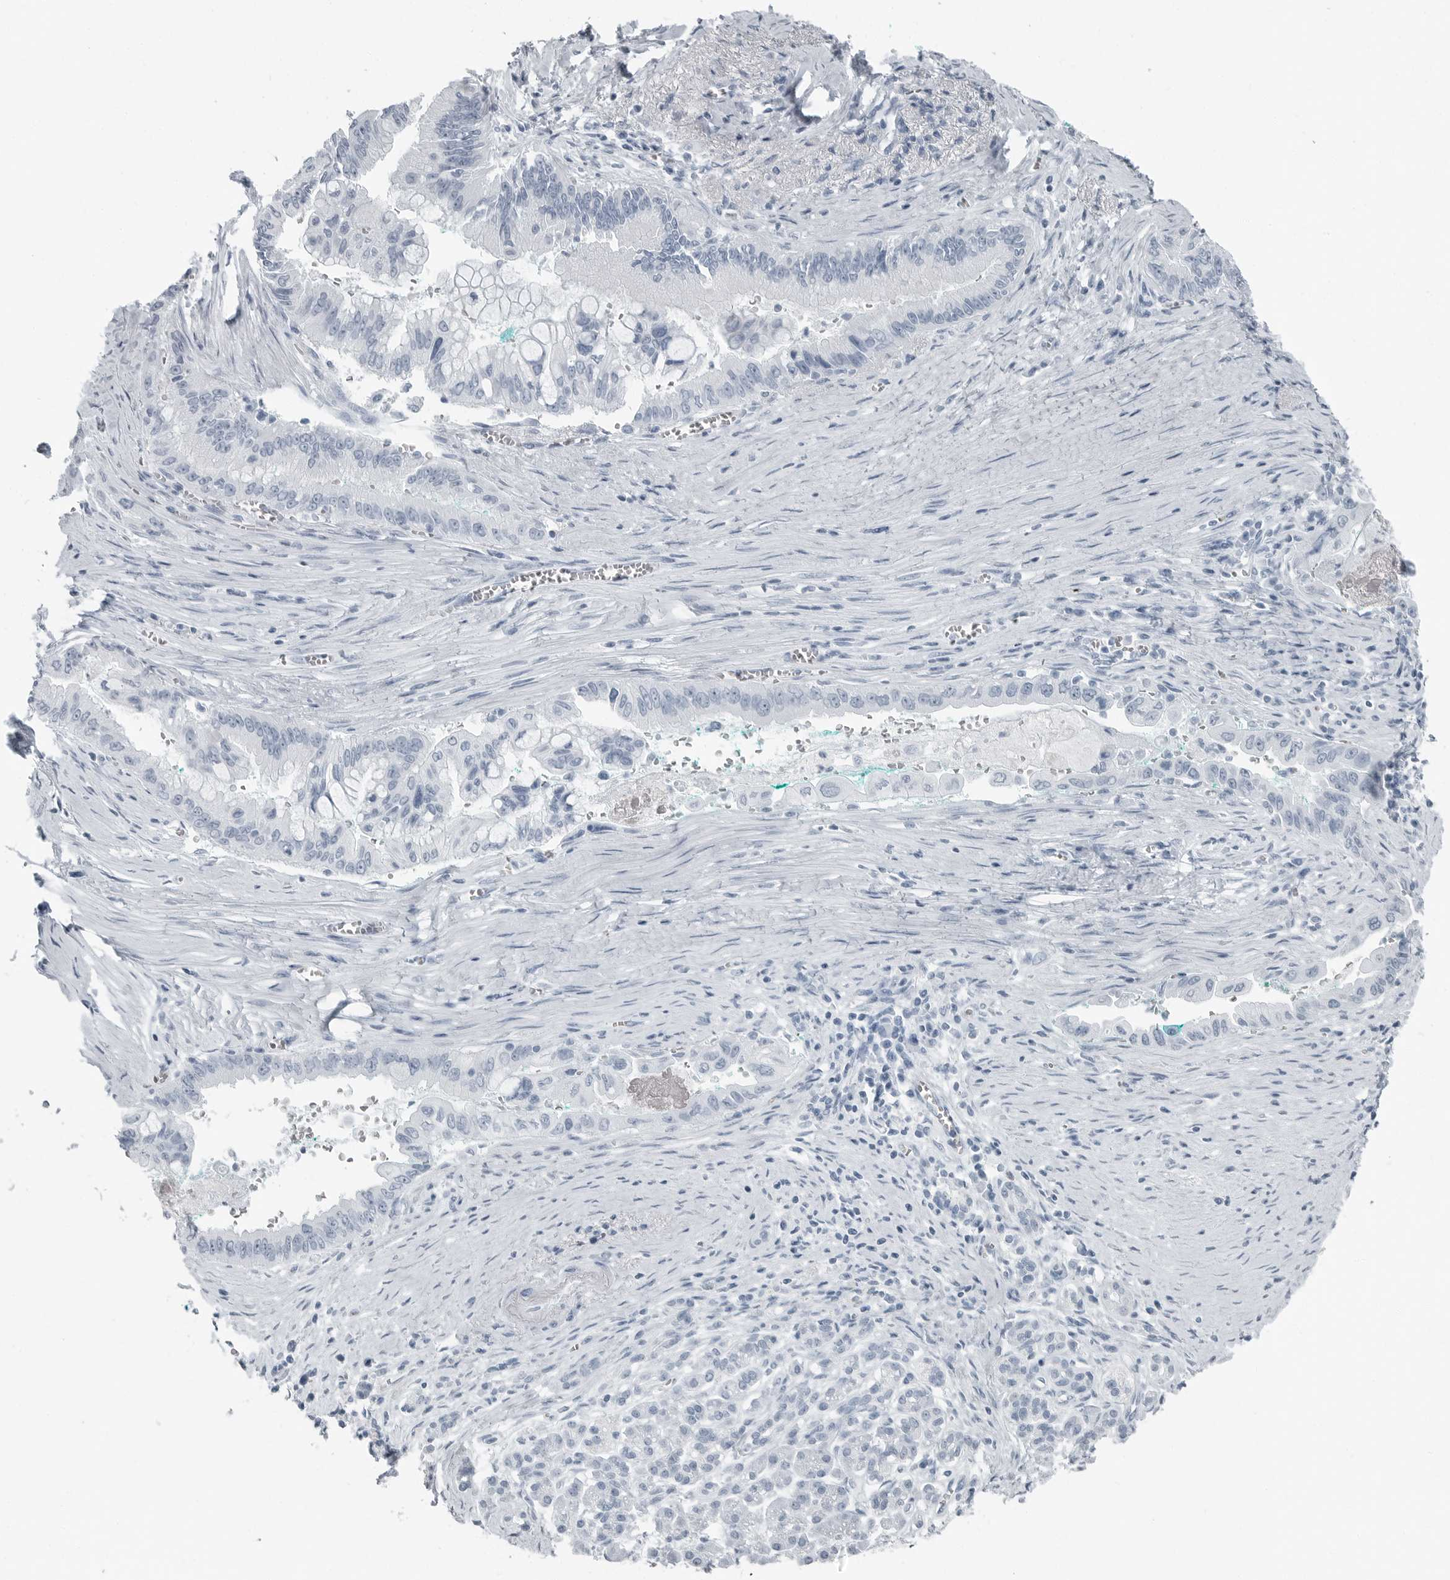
{"staining": {"intensity": "negative", "quantity": "none", "location": "none"}, "tissue": "pancreatic cancer", "cell_type": "Tumor cells", "image_type": "cancer", "snomed": [{"axis": "morphology", "description": "Adenocarcinoma, NOS"}, {"axis": "topography", "description": "Pancreas"}], "caption": "An immunohistochemistry photomicrograph of pancreatic cancer is shown. There is no staining in tumor cells of pancreatic cancer. (DAB immunohistochemistry (IHC) with hematoxylin counter stain).", "gene": "FABP6", "patient": {"sex": "male", "age": 78}}